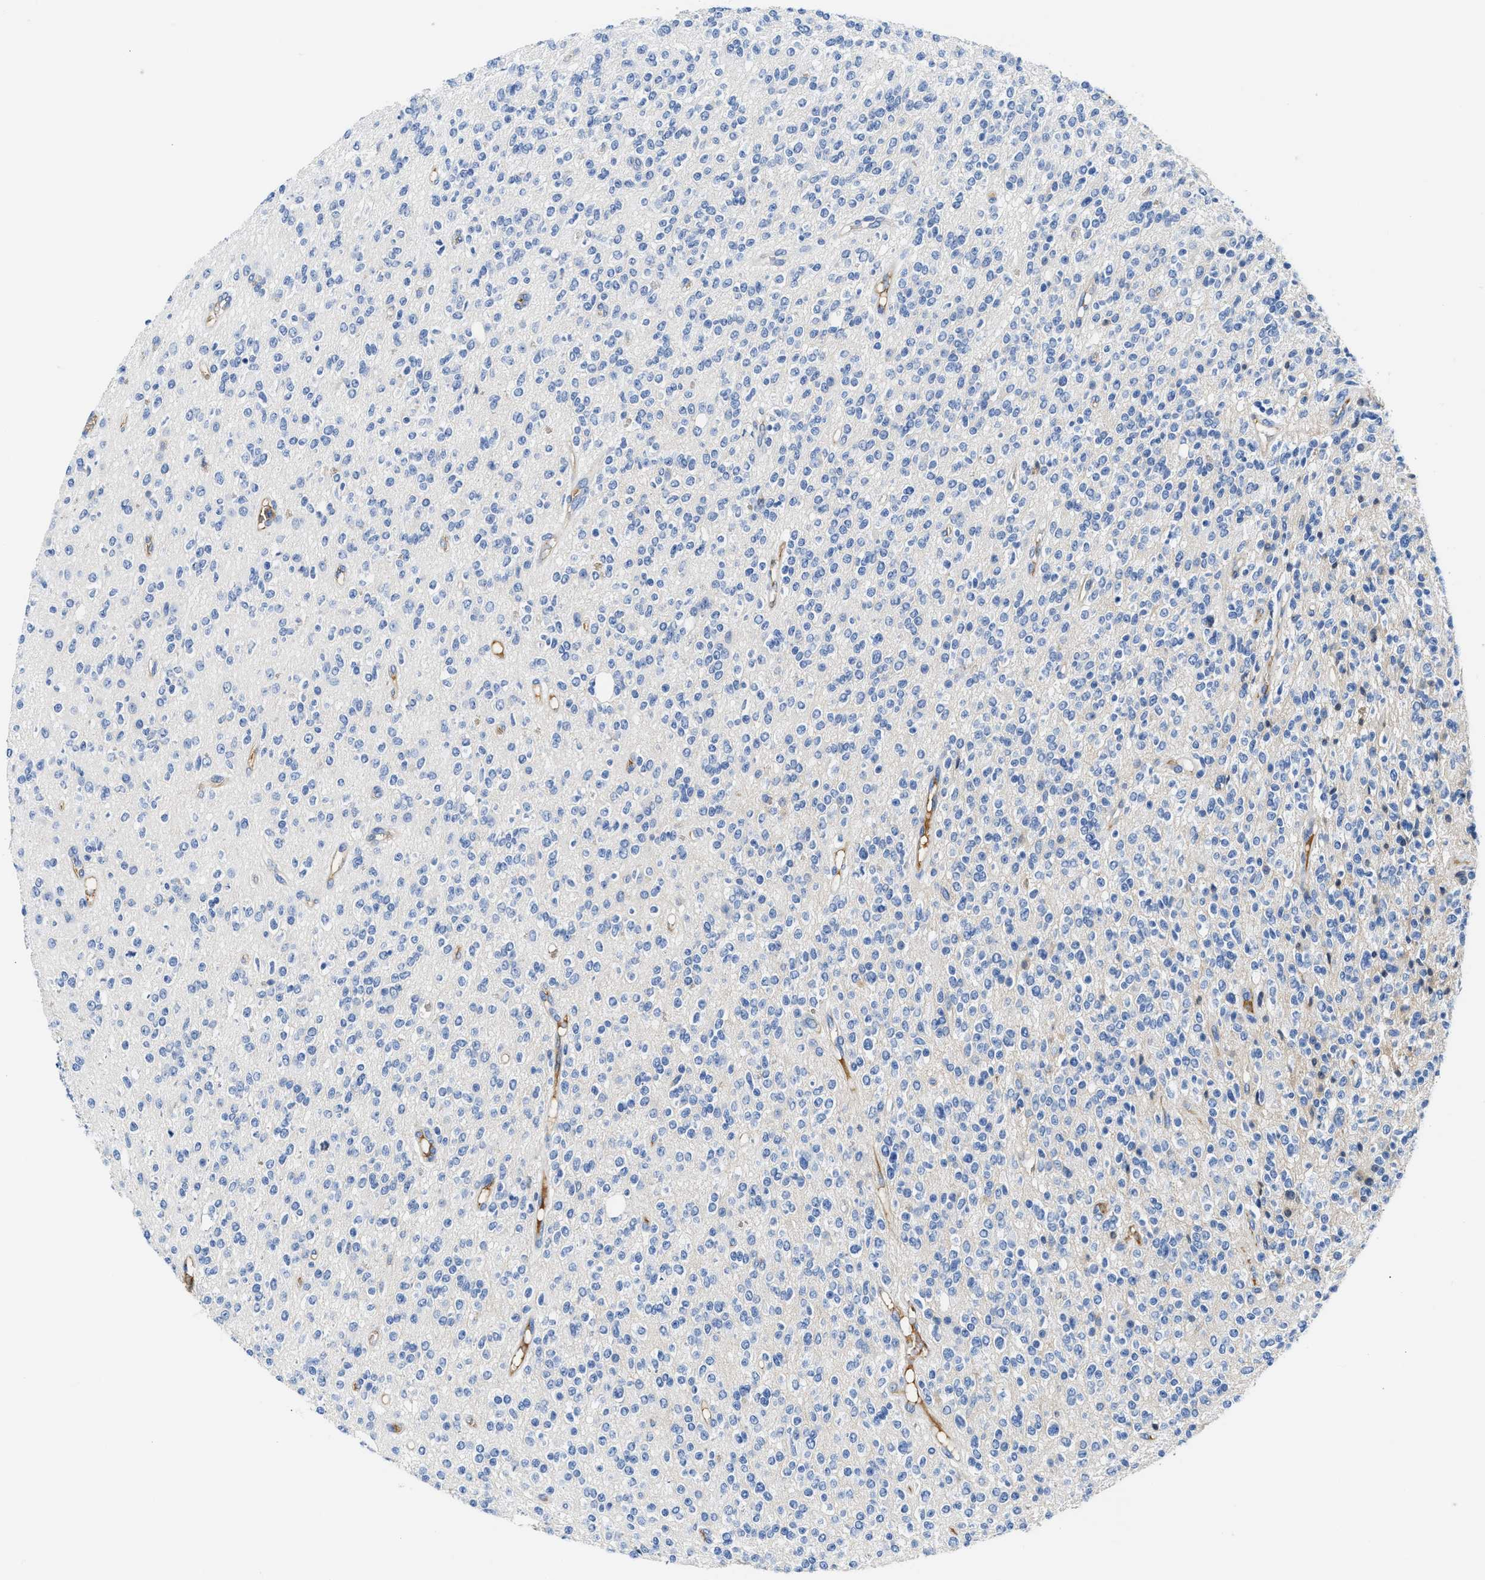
{"staining": {"intensity": "negative", "quantity": "none", "location": "none"}, "tissue": "glioma", "cell_type": "Tumor cells", "image_type": "cancer", "snomed": [{"axis": "morphology", "description": "Glioma, malignant, High grade"}, {"axis": "topography", "description": "Brain"}], "caption": "Tumor cells are negative for brown protein staining in glioma.", "gene": "GC", "patient": {"sex": "male", "age": 34}}